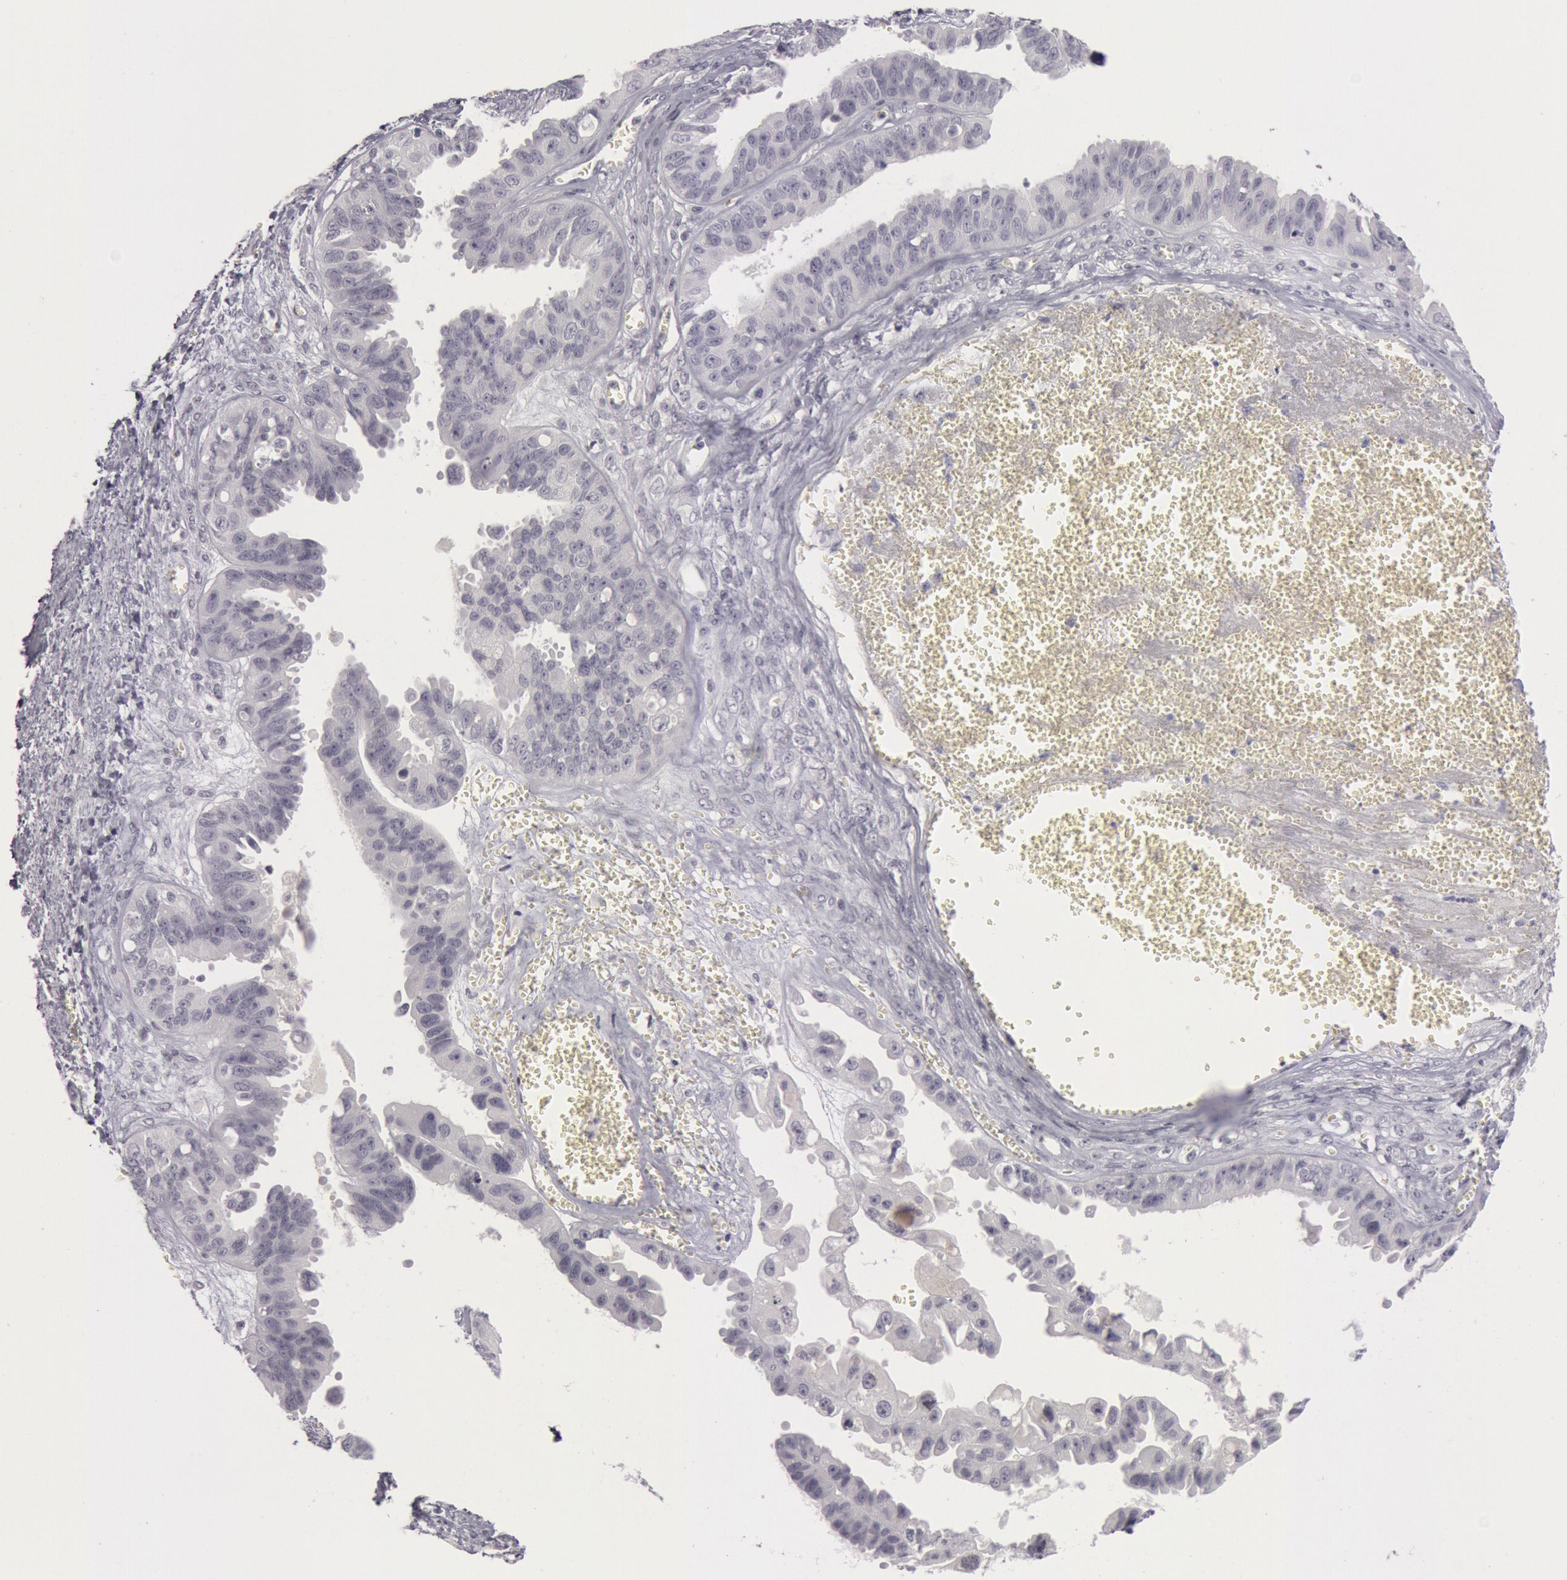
{"staining": {"intensity": "negative", "quantity": "none", "location": "none"}, "tissue": "ovarian cancer", "cell_type": "Tumor cells", "image_type": "cancer", "snomed": [{"axis": "morphology", "description": "Carcinoma, endometroid"}, {"axis": "topography", "description": "Ovary"}], "caption": "An image of ovarian cancer (endometroid carcinoma) stained for a protein demonstrates no brown staining in tumor cells.", "gene": "KRT16", "patient": {"sex": "female", "age": 85}}